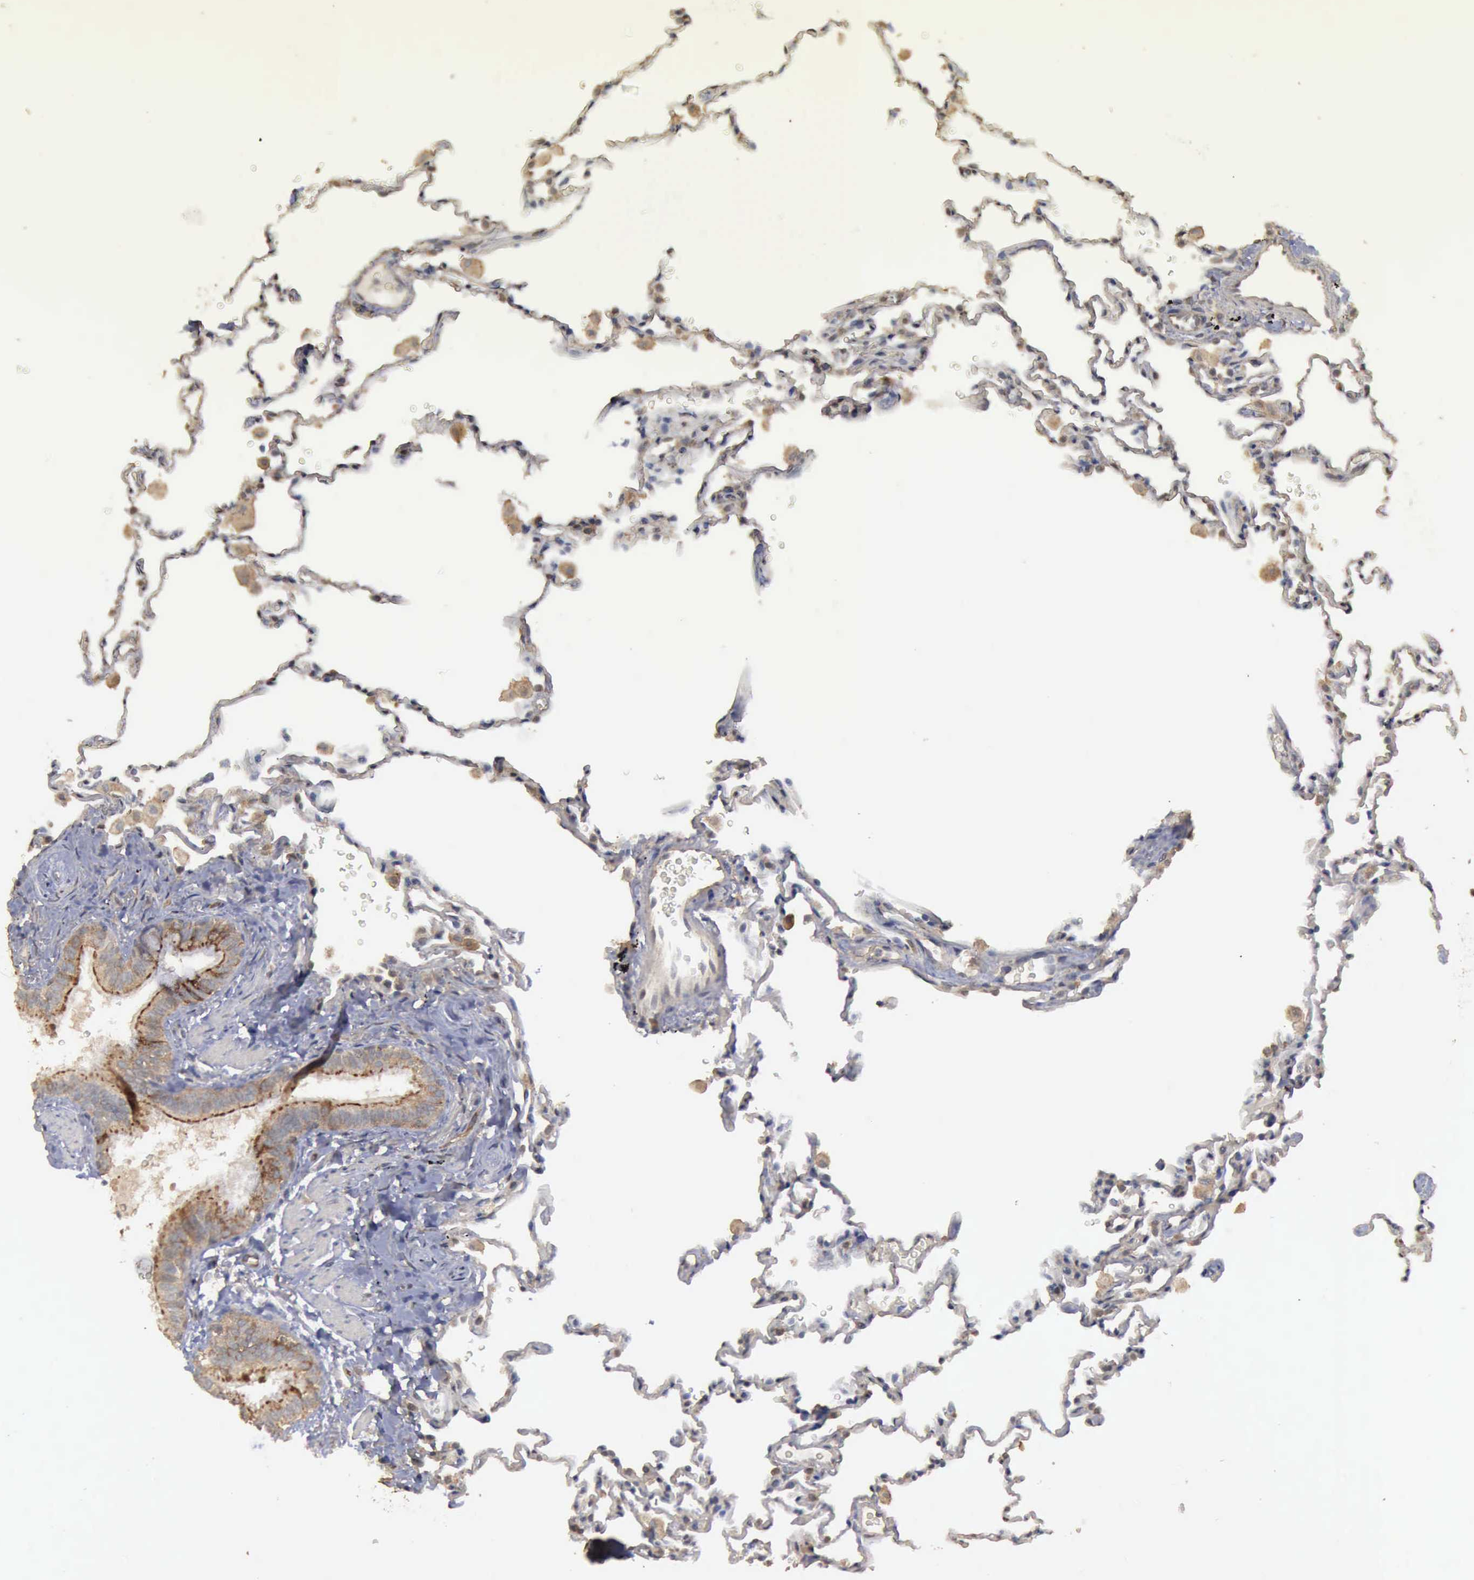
{"staining": {"intensity": "weak", "quantity": "25%-75%", "location": "cytoplasmic/membranous"}, "tissue": "lung", "cell_type": "Alveolar cells", "image_type": "normal", "snomed": [{"axis": "morphology", "description": "Normal tissue, NOS"}, {"axis": "topography", "description": "Lung"}], "caption": "Immunohistochemical staining of unremarkable human lung displays 25%-75% levels of weak cytoplasmic/membranous protein expression in about 25%-75% of alveolar cells.", "gene": "CRKL", "patient": {"sex": "male", "age": 59}}